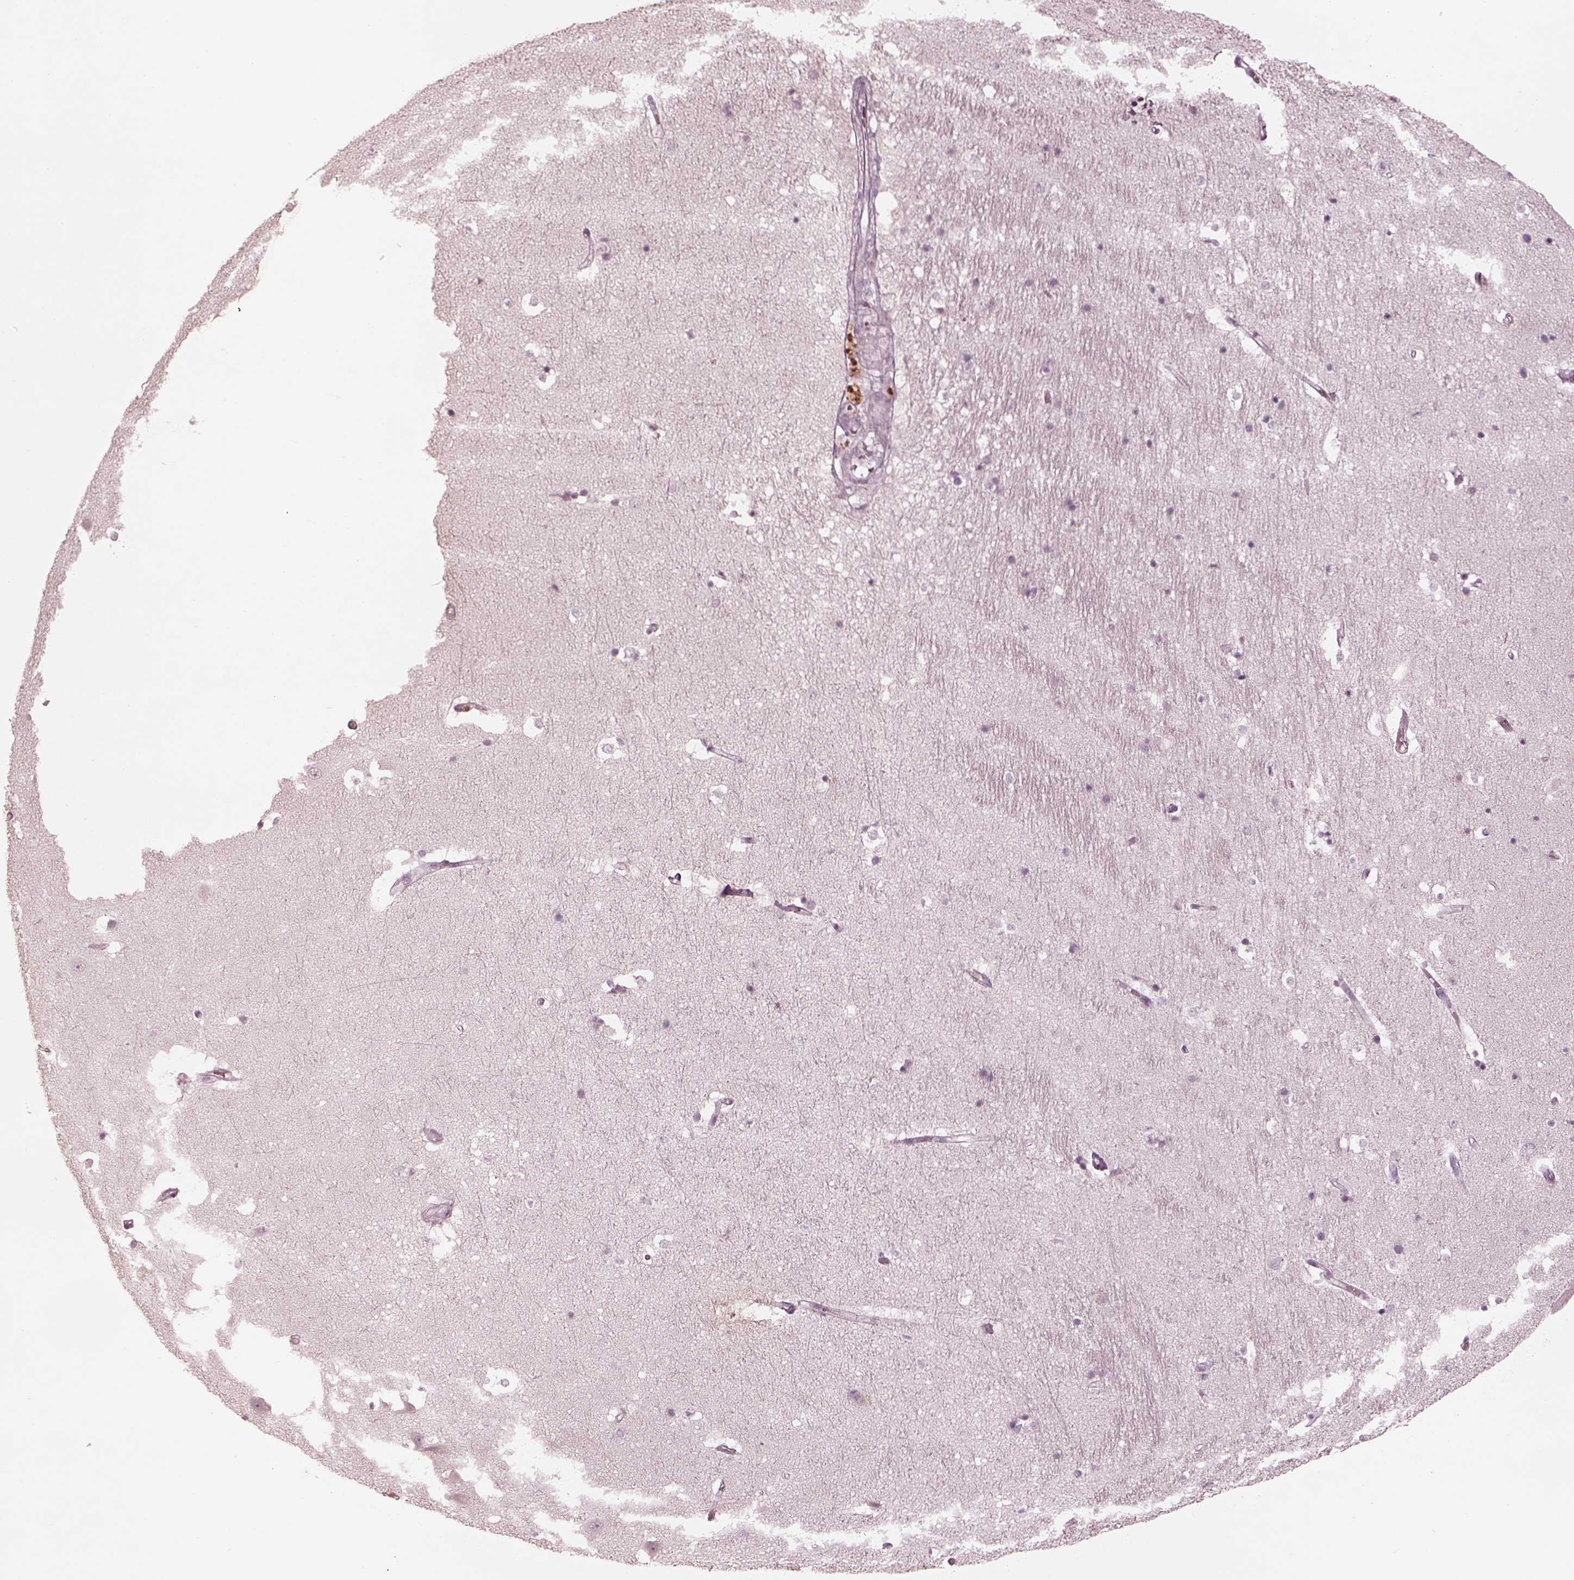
{"staining": {"intensity": "negative", "quantity": "none", "location": "none"}, "tissue": "hippocampus", "cell_type": "Glial cells", "image_type": "normal", "snomed": [{"axis": "morphology", "description": "Normal tissue, NOS"}, {"axis": "topography", "description": "Hippocampus"}], "caption": "The micrograph exhibits no significant staining in glial cells of hippocampus. The staining was performed using DAB to visualize the protein expression in brown, while the nuclei were stained in blue with hematoxylin (Magnification: 20x).", "gene": "SPATA6L", "patient": {"sex": "male", "age": 44}}